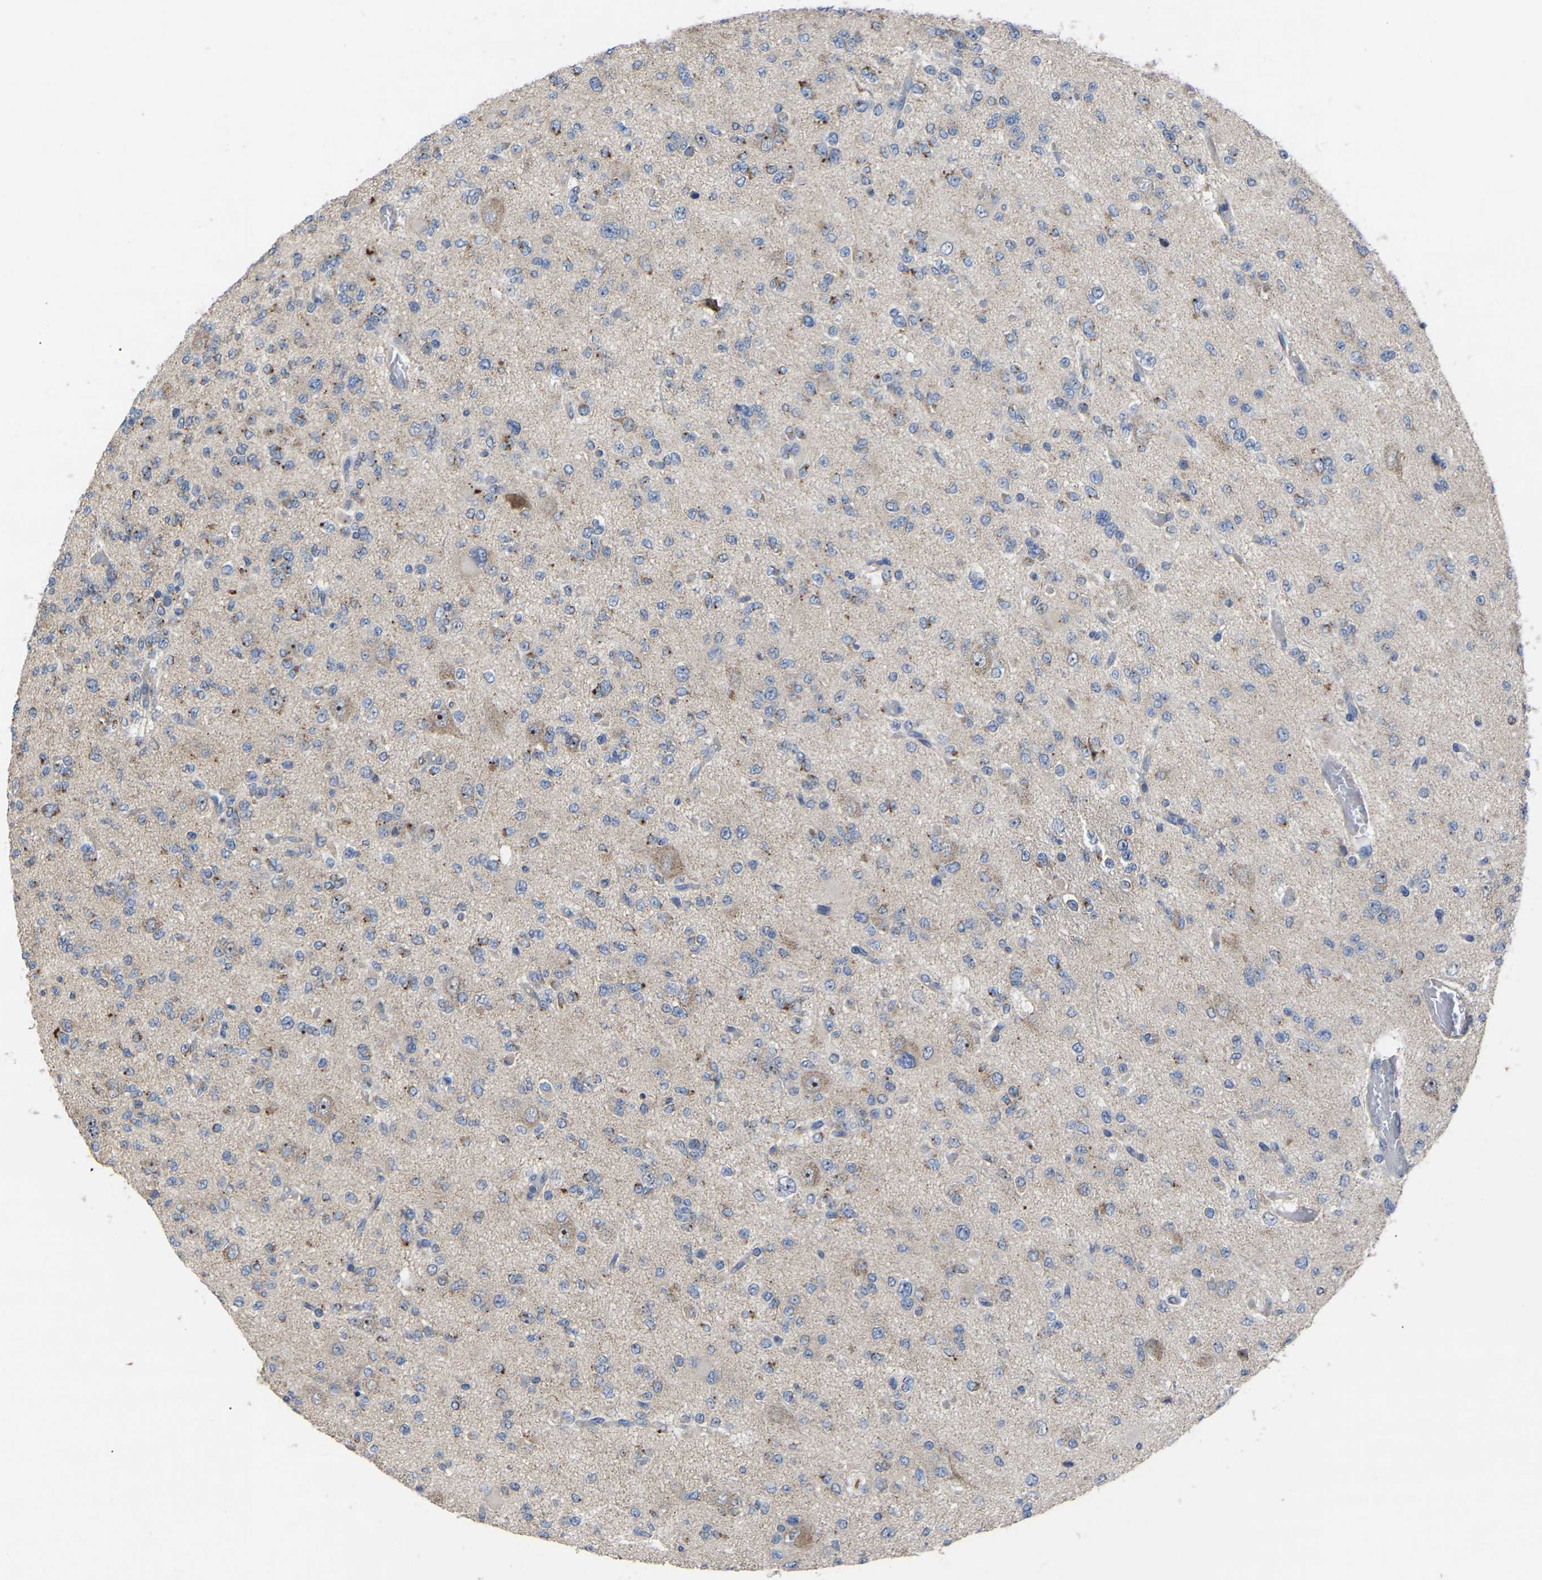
{"staining": {"intensity": "moderate", "quantity": "<25%", "location": "cytoplasmic/membranous,nuclear"}, "tissue": "glioma", "cell_type": "Tumor cells", "image_type": "cancer", "snomed": [{"axis": "morphology", "description": "Glioma, malignant, Low grade"}, {"axis": "topography", "description": "Brain"}], "caption": "Immunohistochemical staining of human glioma demonstrates low levels of moderate cytoplasmic/membranous and nuclear protein staining in approximately <25% of tumor cells.", "gene": "NOP53", "patient": {"sex": "male", "age": 38}}